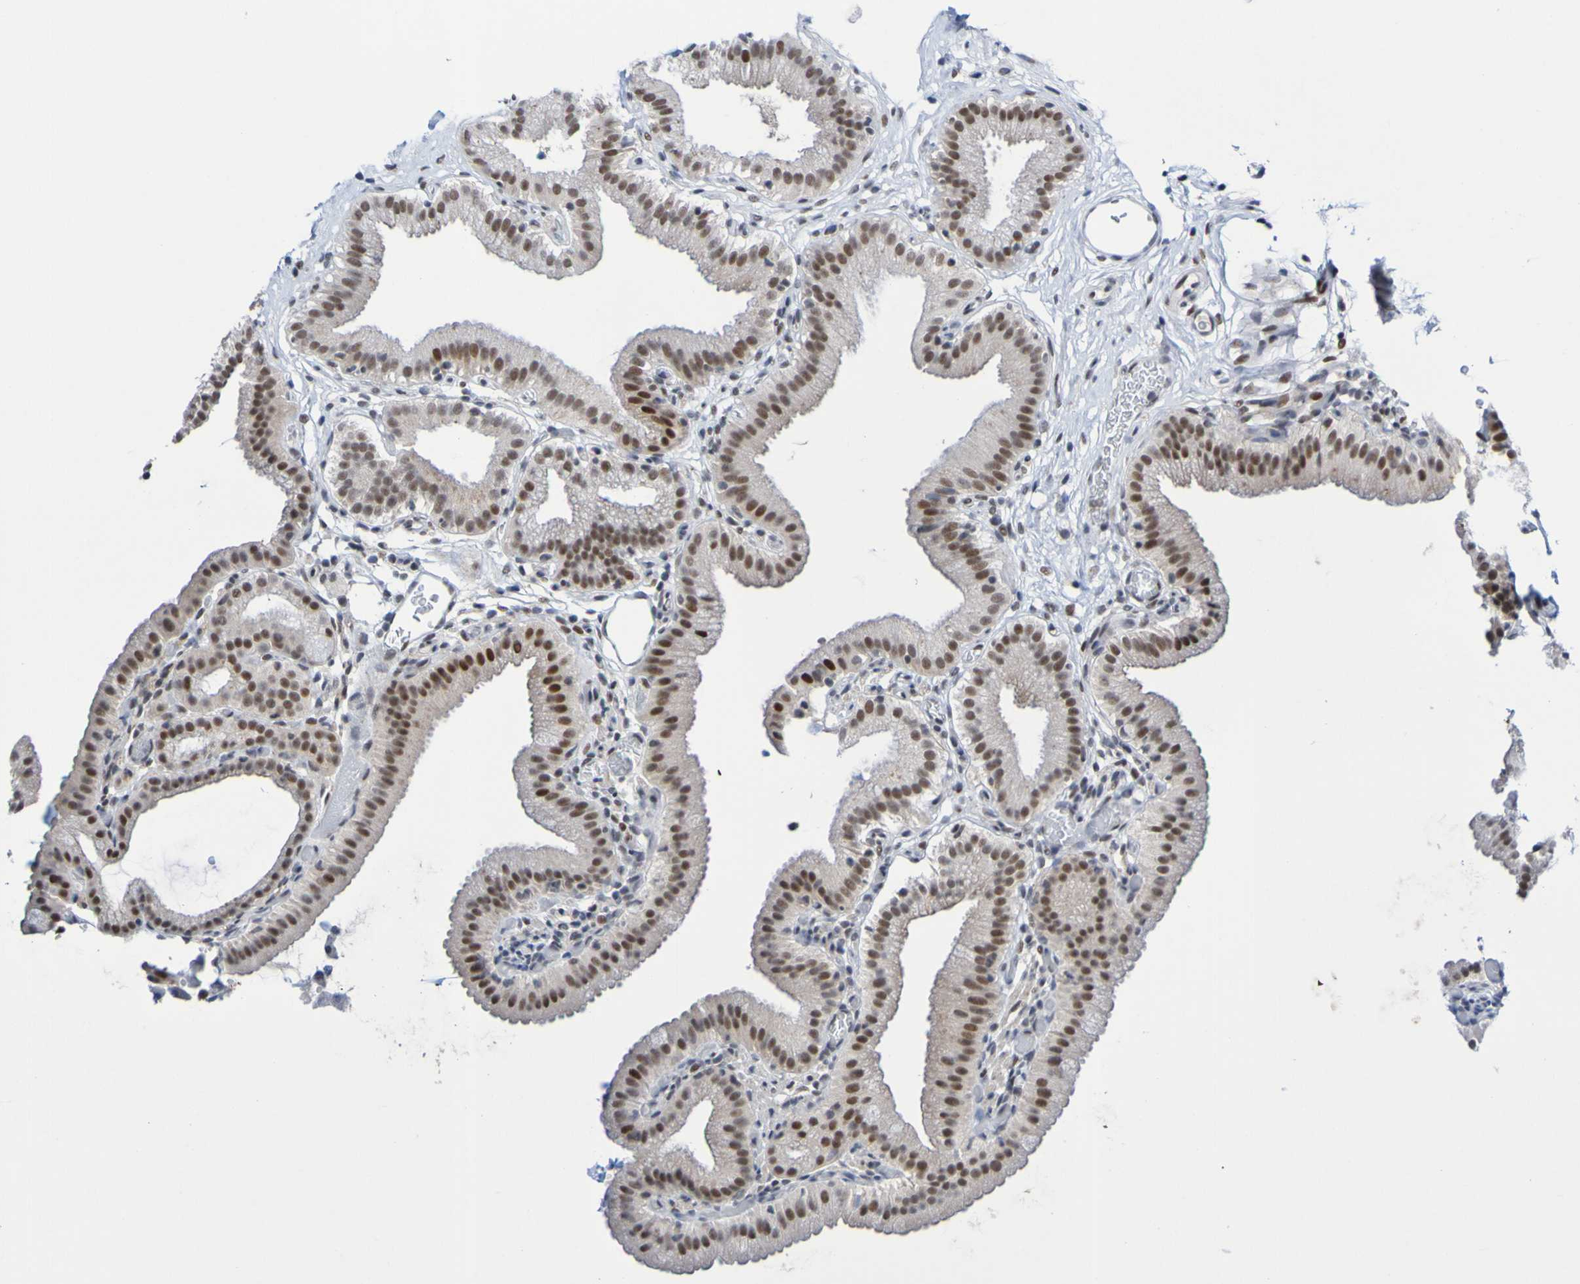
{"staining": {"intensity": "strong", "quantity": ">75%", "location": "nuclear"}, "tissue": "gallbladder", "cell_type": "Glandular cells", "image_type": "normal", "snomed": [{"axis": "morphology", "description": "Normal tissue, NOS"}, {"axis": "topography", "description": "Gallbladder"}], "caption": "Human gallbladder stained for a protein (brown) exhibits strong nuclear positive positivity in about >75% of glandular cells.", "gene": "PCGF1", "patient": {"sex": "male", "age": 54}}